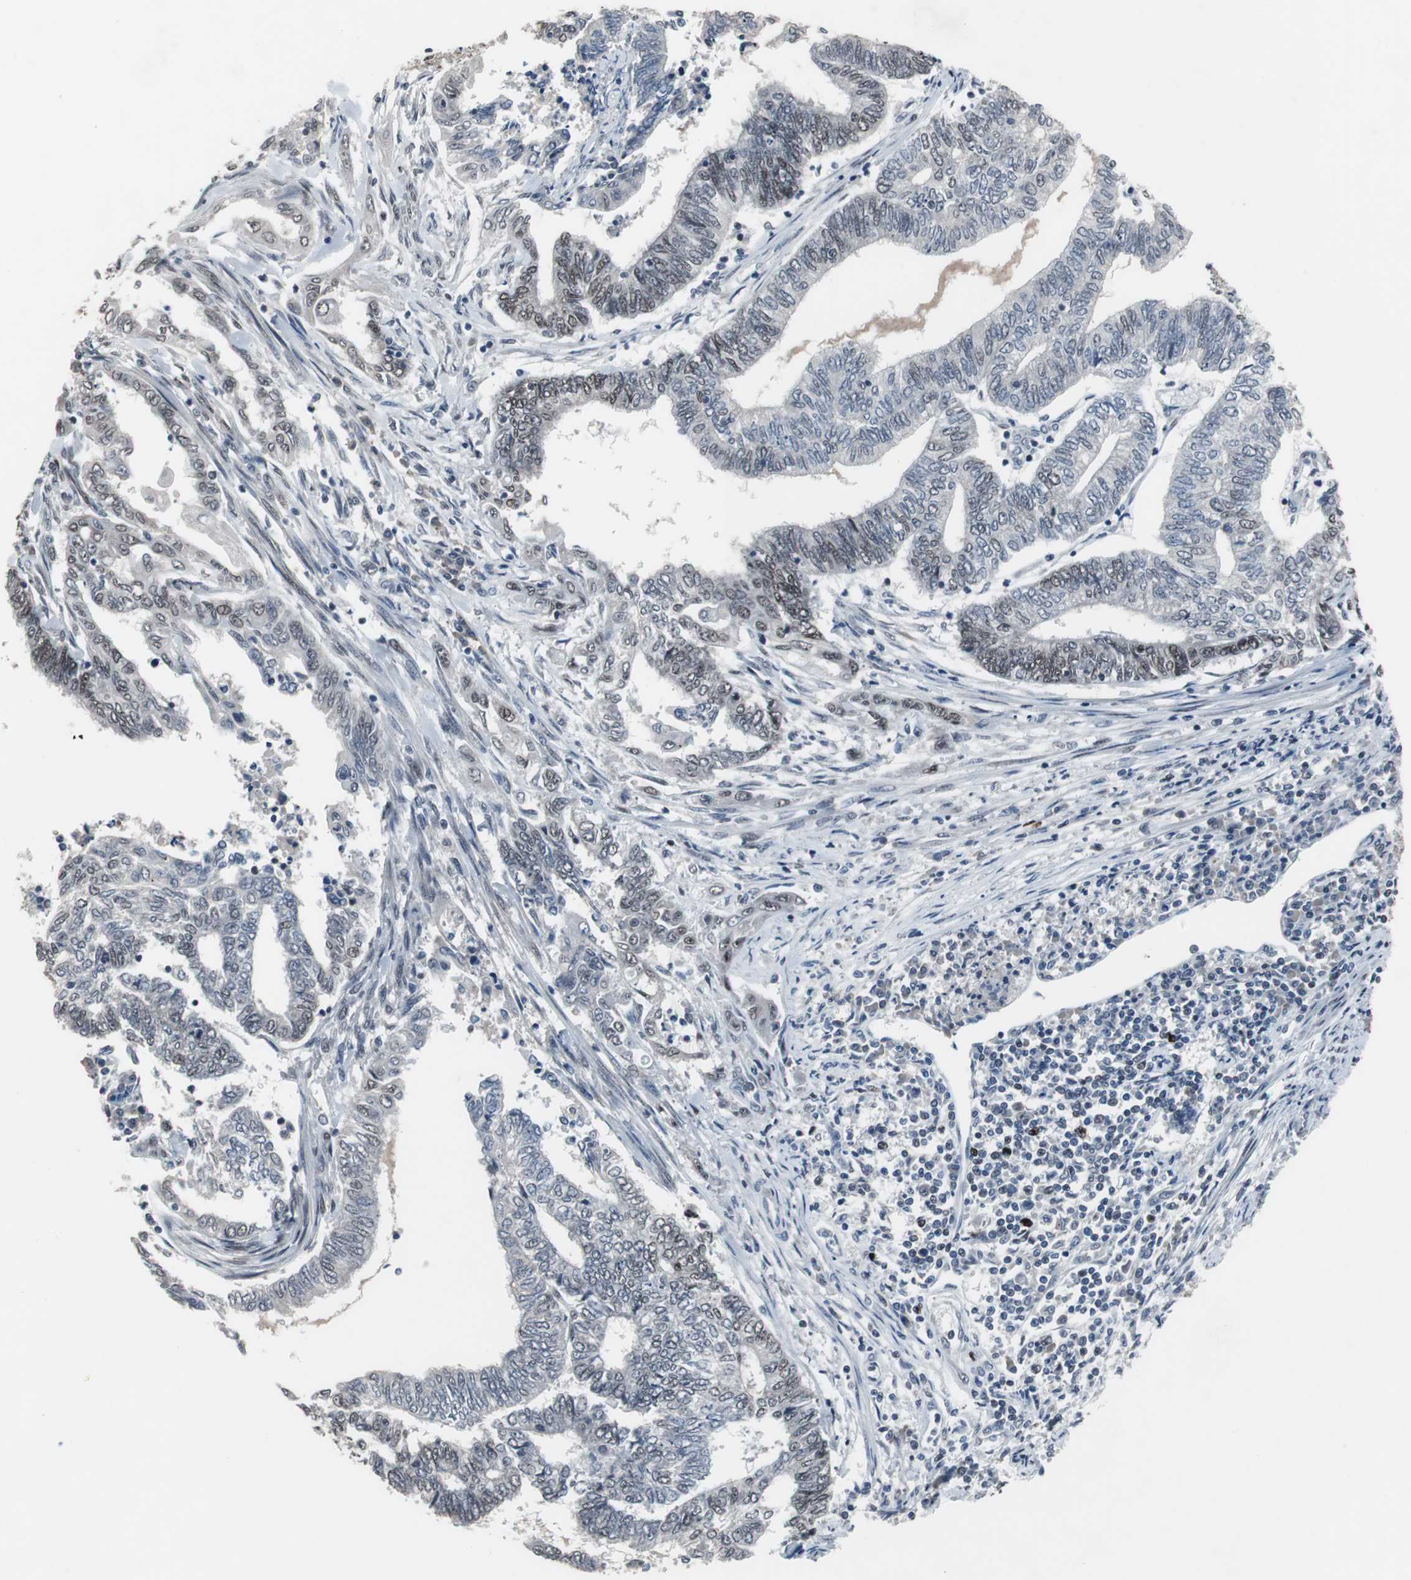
{"staining": {"intensity": "moderate", "quantity": "<25%", "location": "nuclear"}, "tissue": "endometrial cancer", "cell_type": "Tumor cells", "image_type": "cancer", "snomed": [{"axis": "morphology", "description": "Adenocarcinoma, NOS"}, {"axis": "topography", "description": "Uterus"}, {"axis": "topography", "description": "Endometrium"}], "caption": "An immunohistochemistry micrograph of neoplastic tissue is shown. Protein staining in brown labels moderate nuclear positivity in endometrial cancer (adenocarcinoma) within tumor cells.", "gene": "FOXP4", "patient": {"sex": "female", "age": 70}}